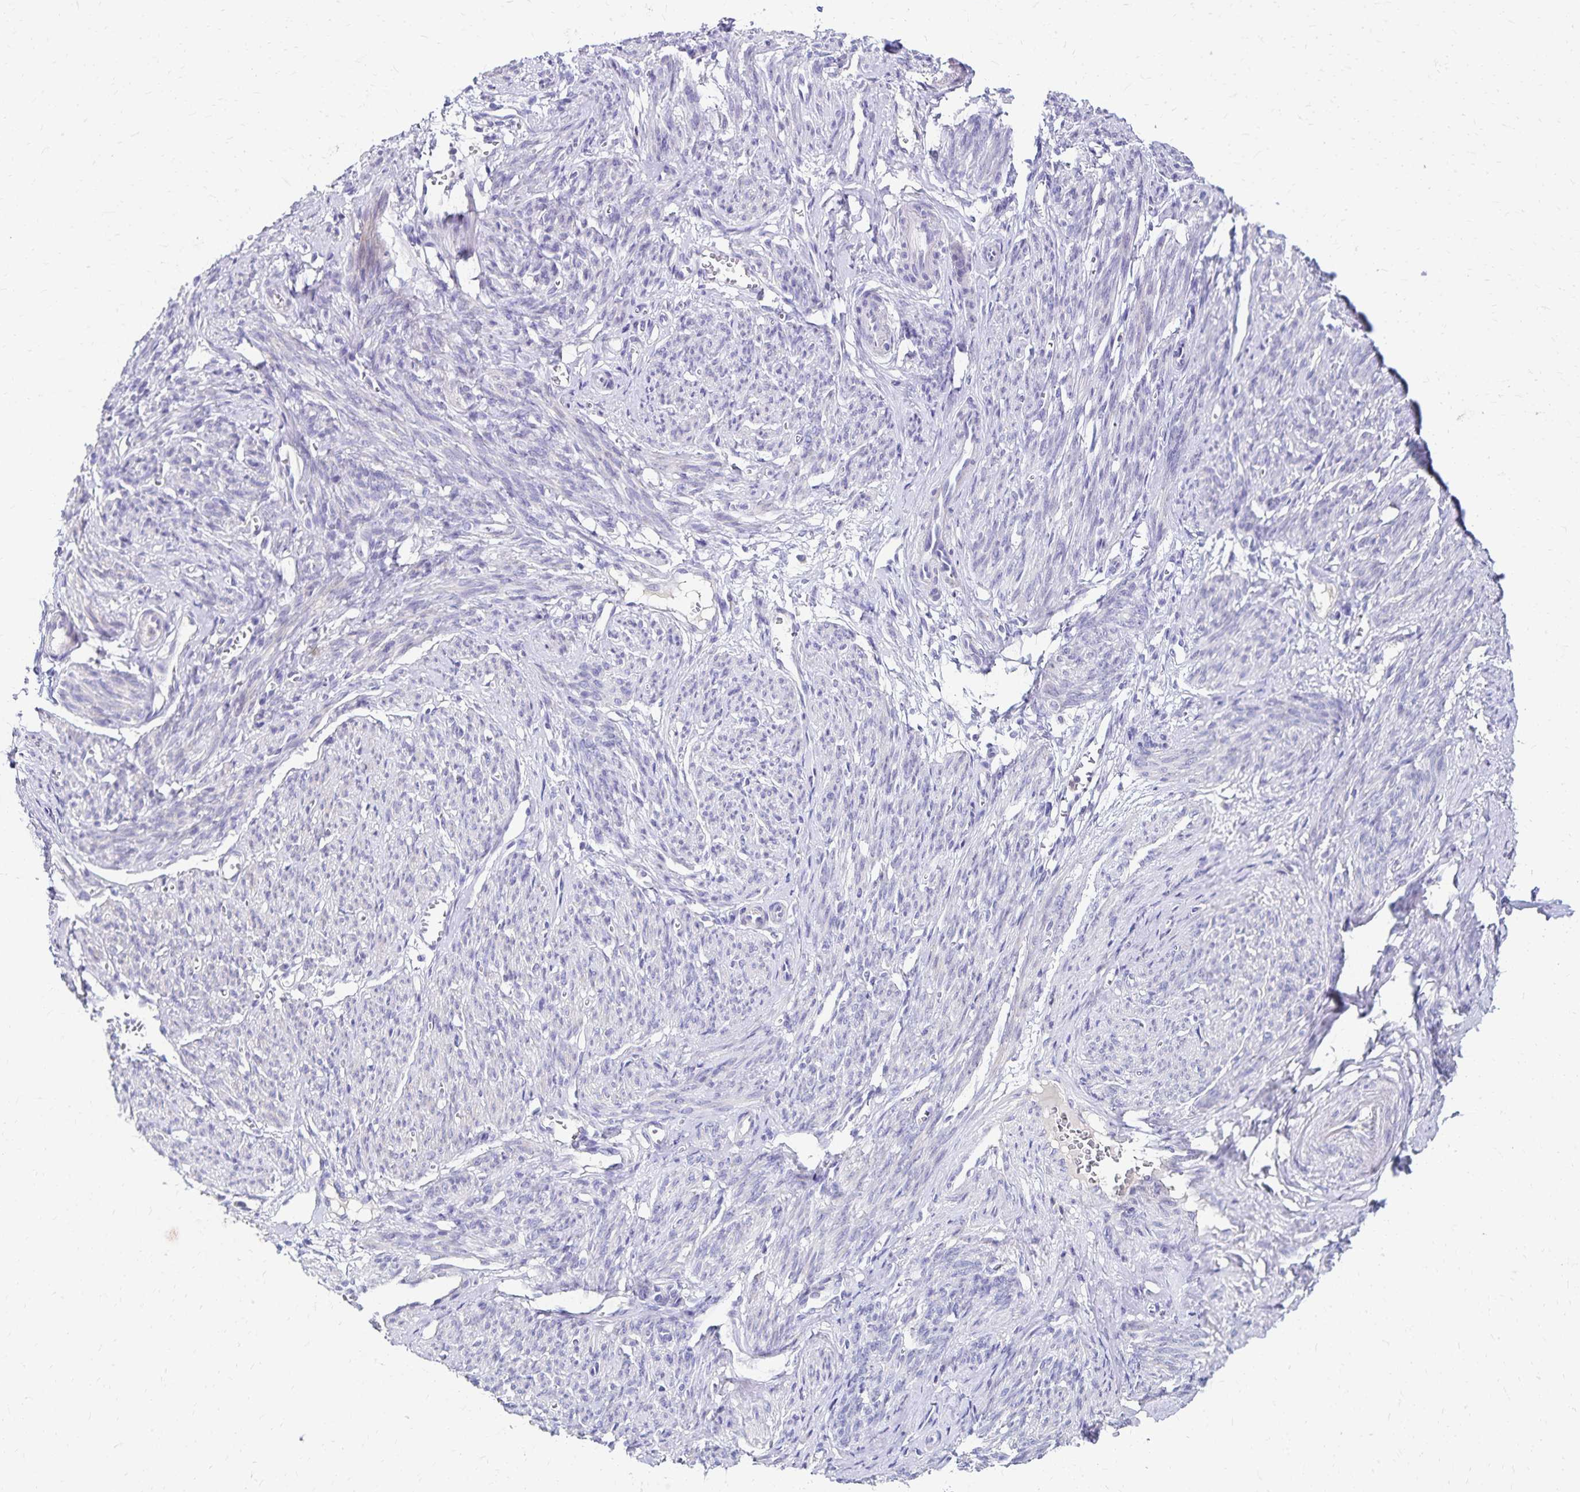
{"staining": {"intensity": "negative", "quantity": "none", "location": "none"}, "tissue": "smooth muscle", "cell_type": "Smooth muscle cells", "image_type": "normal", "snomed": [{"axis": "morphology", "description": "Normal tissue, NOS"}, {"axis": "topography", "description": "Smooth muscle"}], "caption": "This micrograph is of normal smooth muscle stained with immunohistochemistry (IHC) to label a protein in brown with the nuclei are counter-stained blue. There is no staining in smooth muscle cells. The staining was performed using DAB to visualize the protein expression in brown, while the nuclei were stained in blue with hematoxylin (Magnification: 20x).", "gene": "PAX5", "patient": {"sex": "female", "age": 65}}